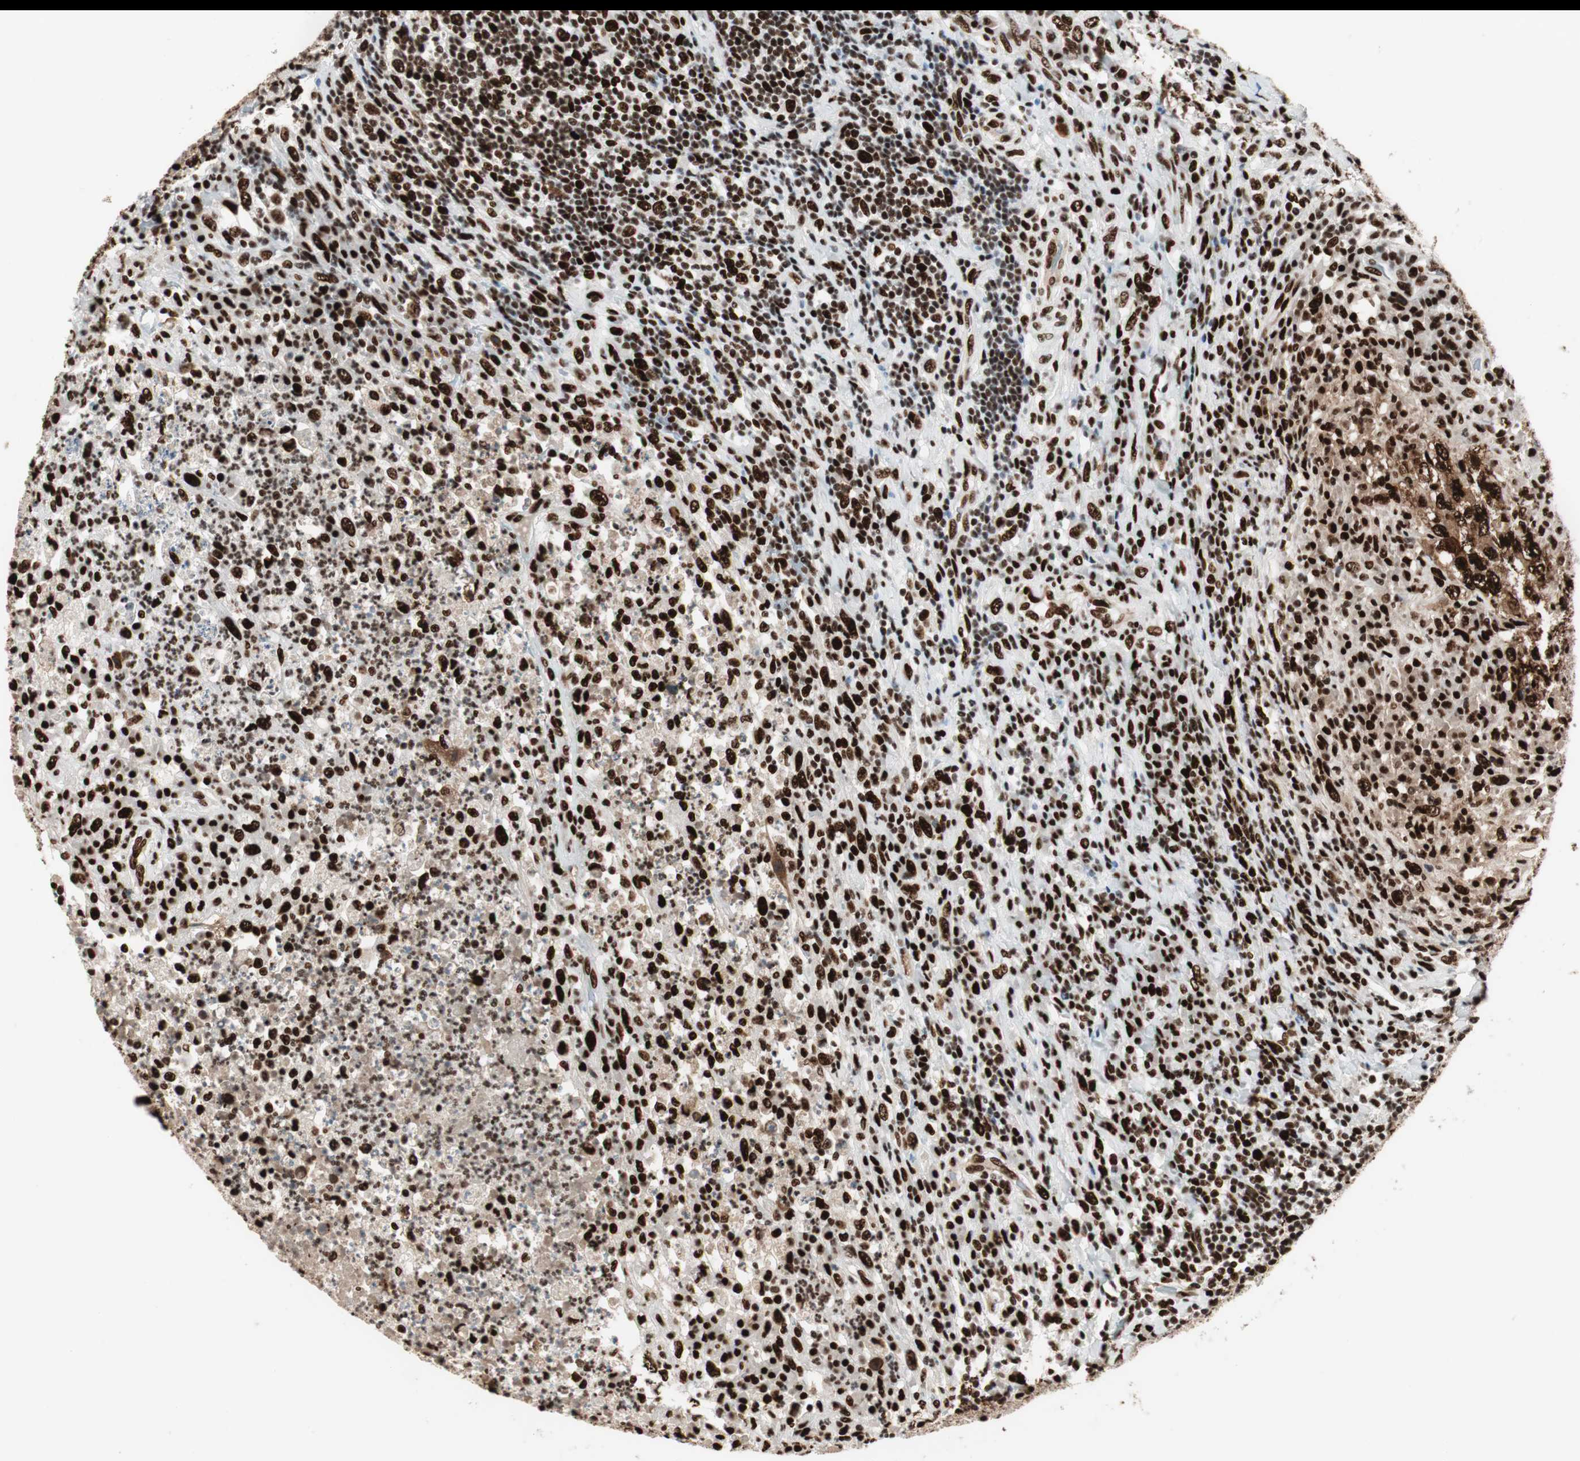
{"staining": {"intensity": "strong", "quantity": ">75%", "location": "nuclear"}, "tissue": "testis cancer", "cell_type": "Tumor cells", "image_type": "cancer", "snomed": [{"axis": "morphology", "description": "Necrosis, NOS"}, {"axis": "morphology", "description": "Carcinoma, Embryonal, NOS"}, {"axis": "topography", "description": "Testis"}], "caption": "Immunohistochemistry micrograph of testis cancer stained for a protein (brown), which displays high levels of strong nuclear expression in approximately >75% of tumor cells.", "gene": "PSME3", "patient": {"sex": "male", "age": 19}}